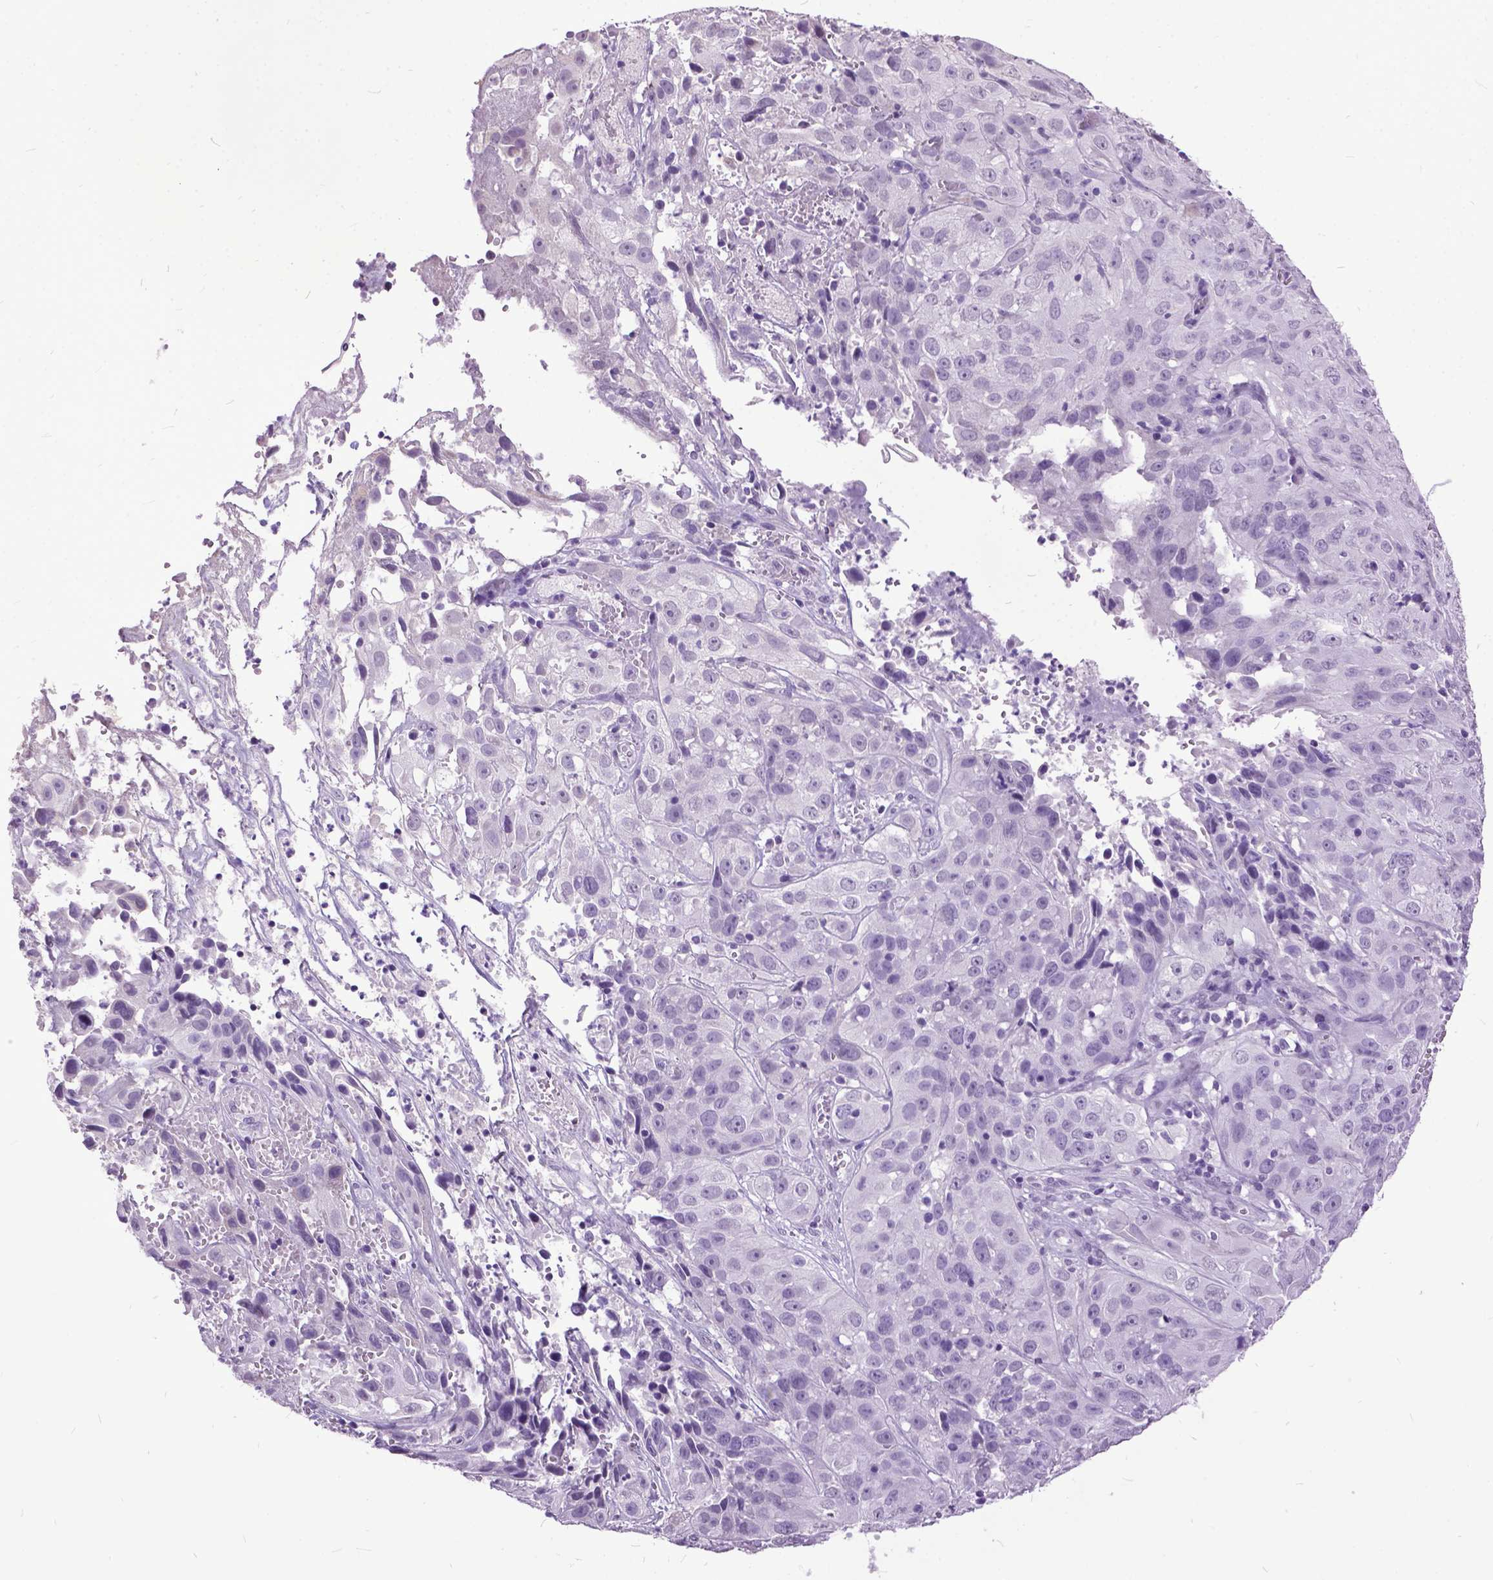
{"staining": {"intensity": "negative", "quantity": "none", "location": "none"}, "tissue": "cervical cancer", "cell_type": "Tumor cells", "image_type": "cancer", "snomed": [{"axis": "morphology", "description": "Squamous cell carcinoma, NOS"}, {"axis": "topography", "description": "Cervix"}], "caption": "DAB (3,3'-diaminobenzidine) immunohistochemical staining of human cervical squamous cell carcinoma shows no significant staining in tumor cells.", "gene": "MARCHF10", "patient": {"sex": "female", "age": 32}}